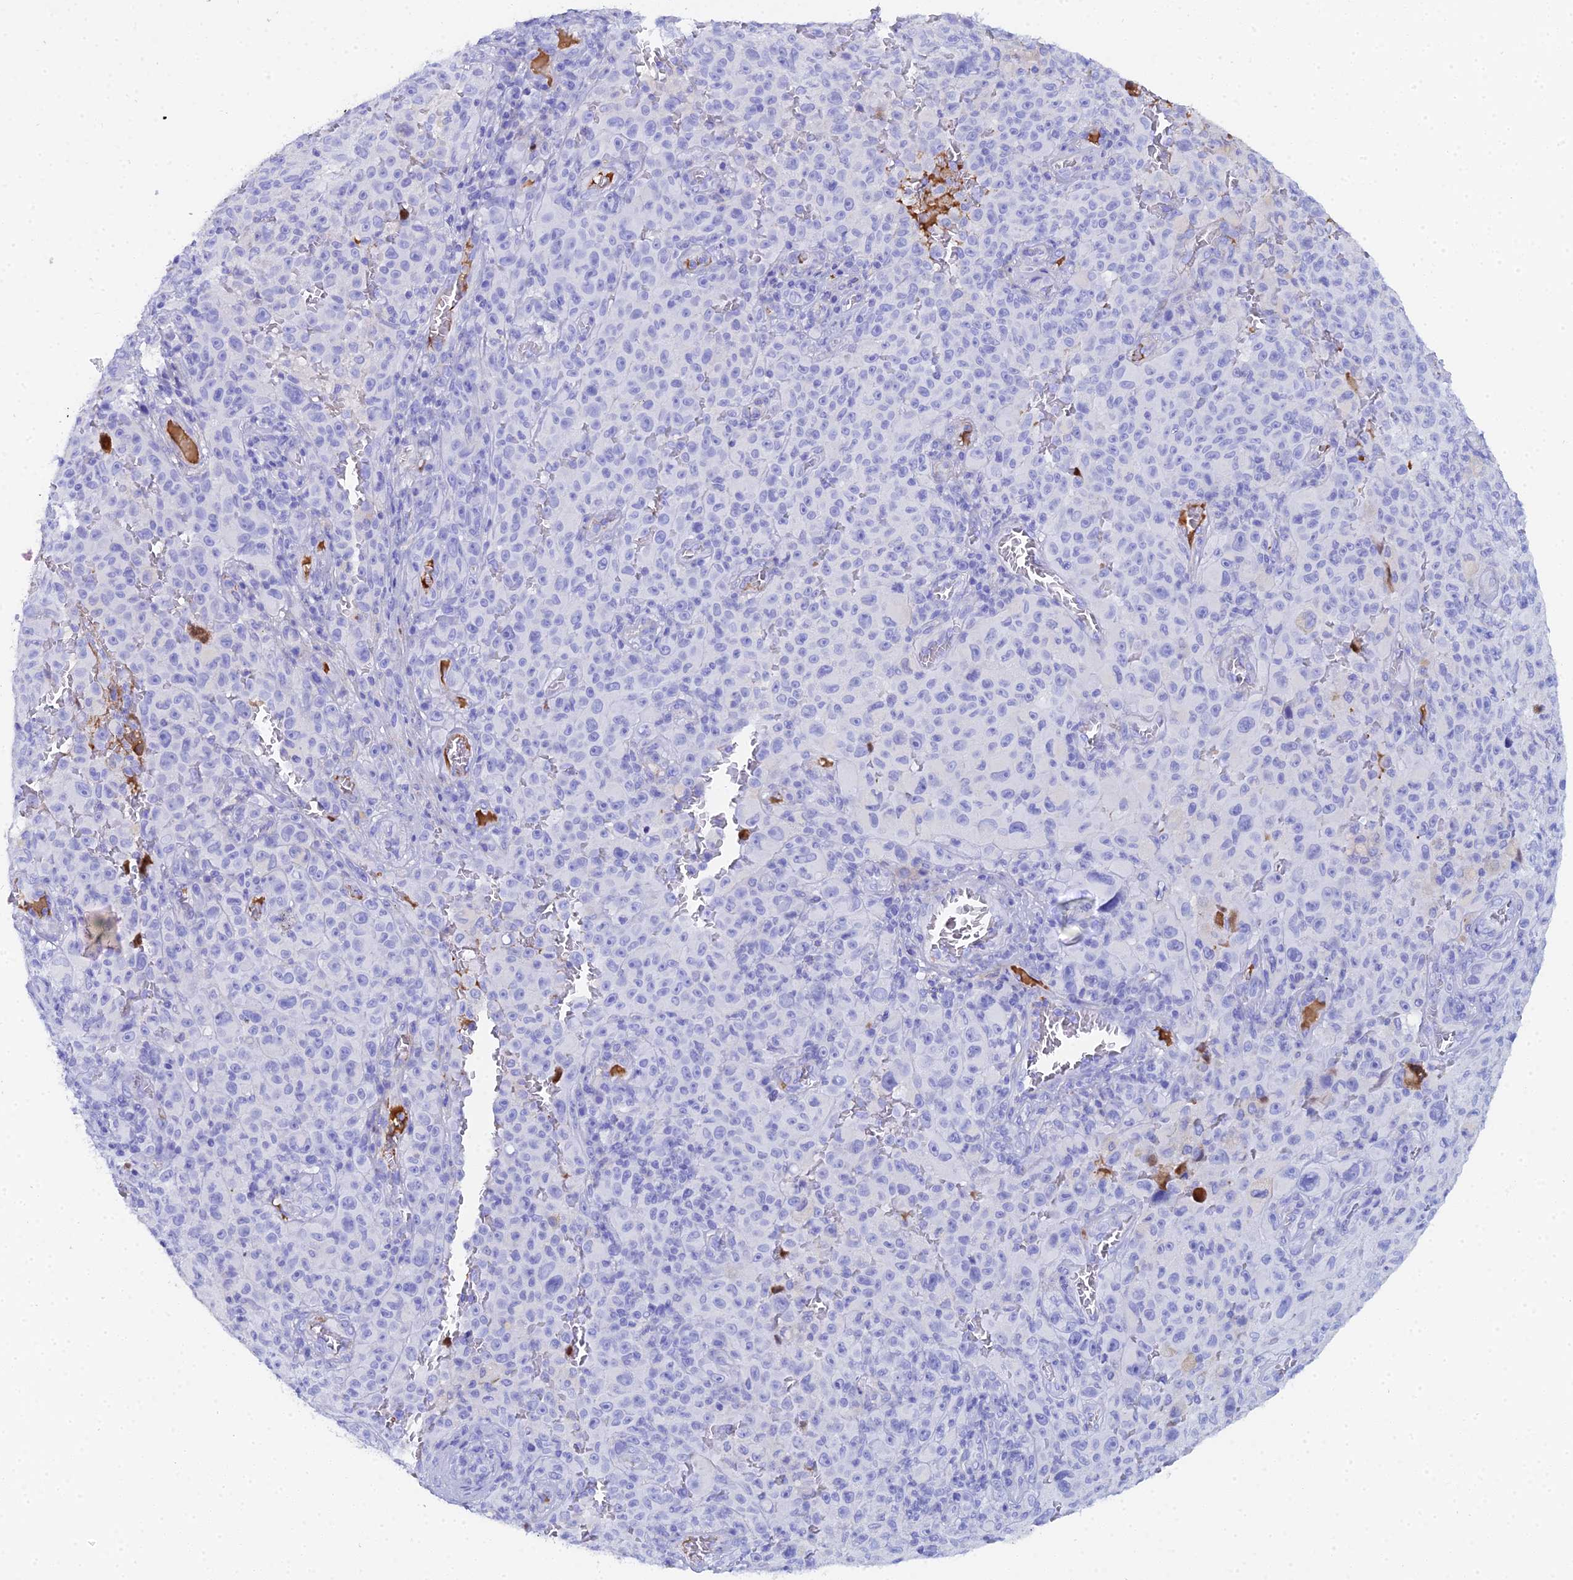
{"staining": {"intensity": "negative", "quantity": "none", "location": "none"}, "tissue": "melanoma", "cell_type": "Tumor cells", "image_type": "cancer", "snomed": [{"axis": "morphology", "description": "Malignant melanoma, NOS"}, {"axis": "topography", "description": "Skin"}], "caption": "IHC photomicrograph of melanoma stained for a protein (brown), which displays no expression in tumor cells.", "gene": "CELA3A", "patient": {"sex": "female", "age": 82}}